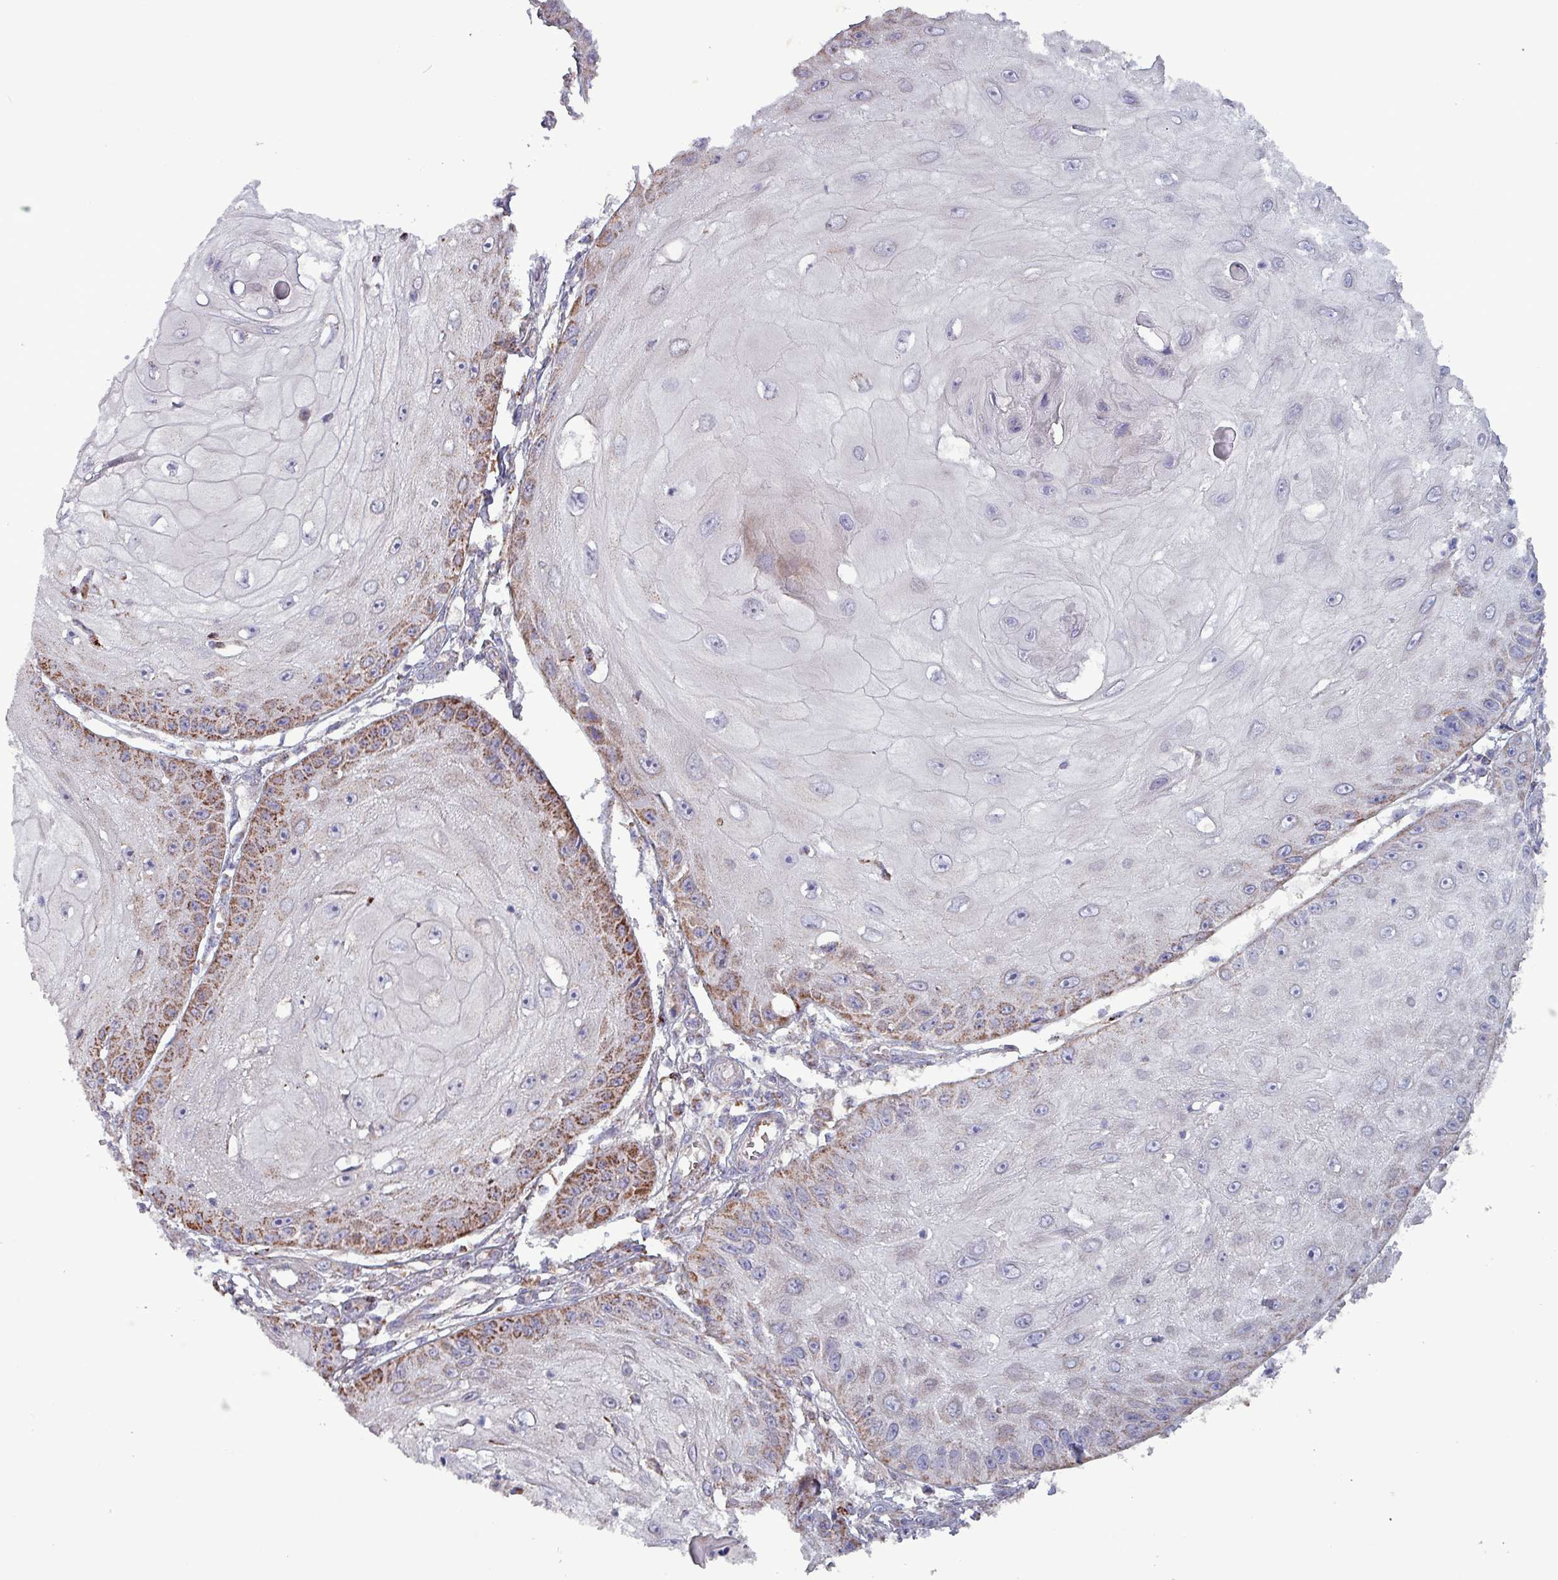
{"staining": {"intensity": "strong", "quantity": "25%-75%", "location": "cytoplasmic/membranous"}, "tissue": "skin cancer", "cell_type": "Tumor cells", "image_type": "cancer", "snomed": [{"axis": "morphology", "description": "Squamous cell carcinoma, NOS"}, {"axis": "topography", "description": "Skin"}], "caption": "Squamous cell carcinoma (skin) stained with DAB immunohistochemistry displays high levels of strong cytoplasmic/membranous expression in approximately 25%-75% of tumor cells.", "gene": "ZNF322", "patient": {"sex": "male", "age": 70}}